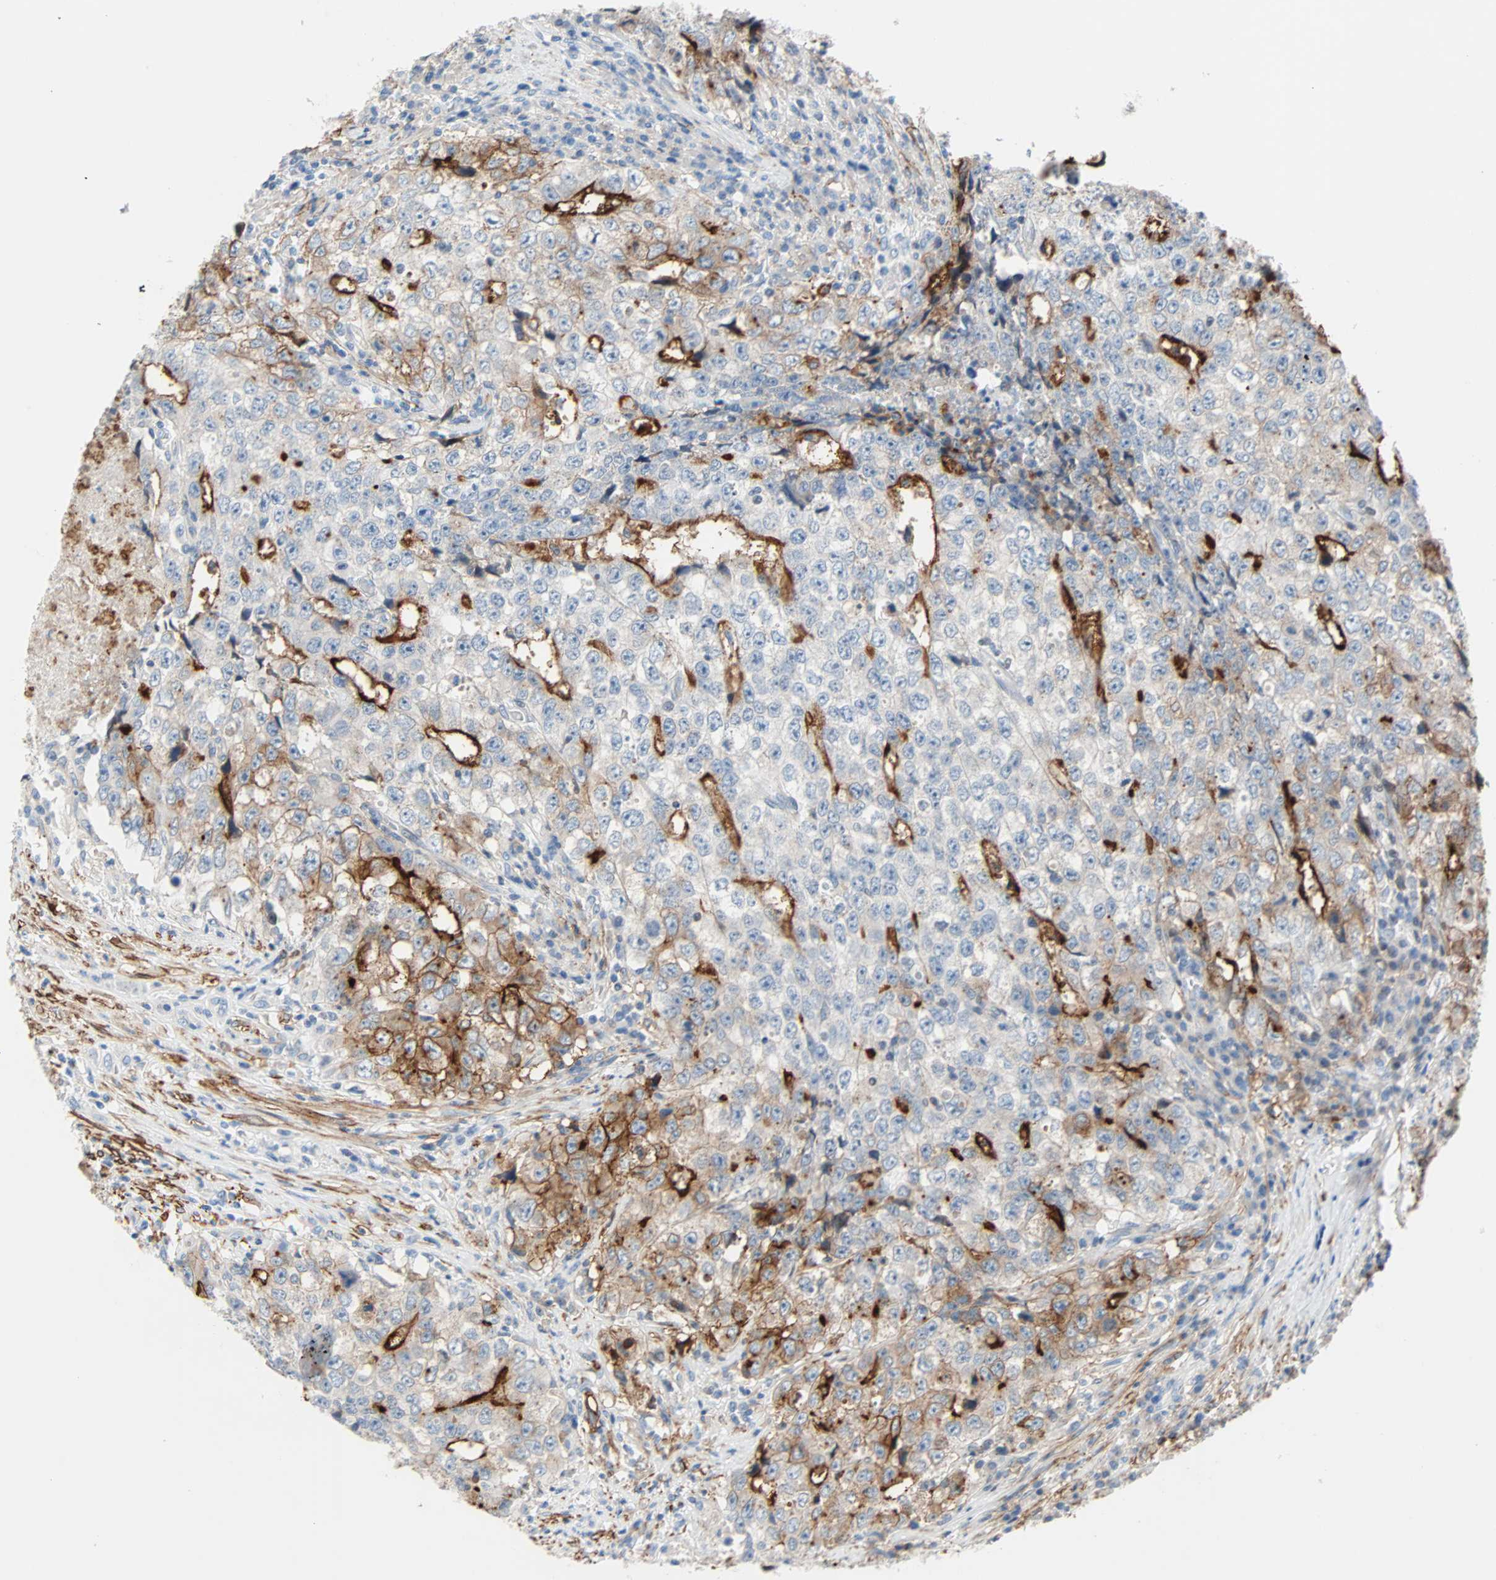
{"staining": {"intensity": "moderate", "quantity": "<25%", "location": "cytoplasmic/membranous"}, "tissue": "testis cancer", "cell_type": "Tumor cells", "image_type": "cancer", "snomed": [{"axis": "morphology", "description": "Necrosis, NOS"}, {"axis": "morphology", "description": "Carcinoma, Embryonal, NOS"}, {"axis": "topography", "description": "Testis"}], "caption": "A low amount of moderate cytoplasmic/membranous staining is appreciated in about <25% of tumor cells in embryonal carcinoma (testis) tissue.", "gene": "PDPN", "patient": {"sex": "male", "age": 19}}